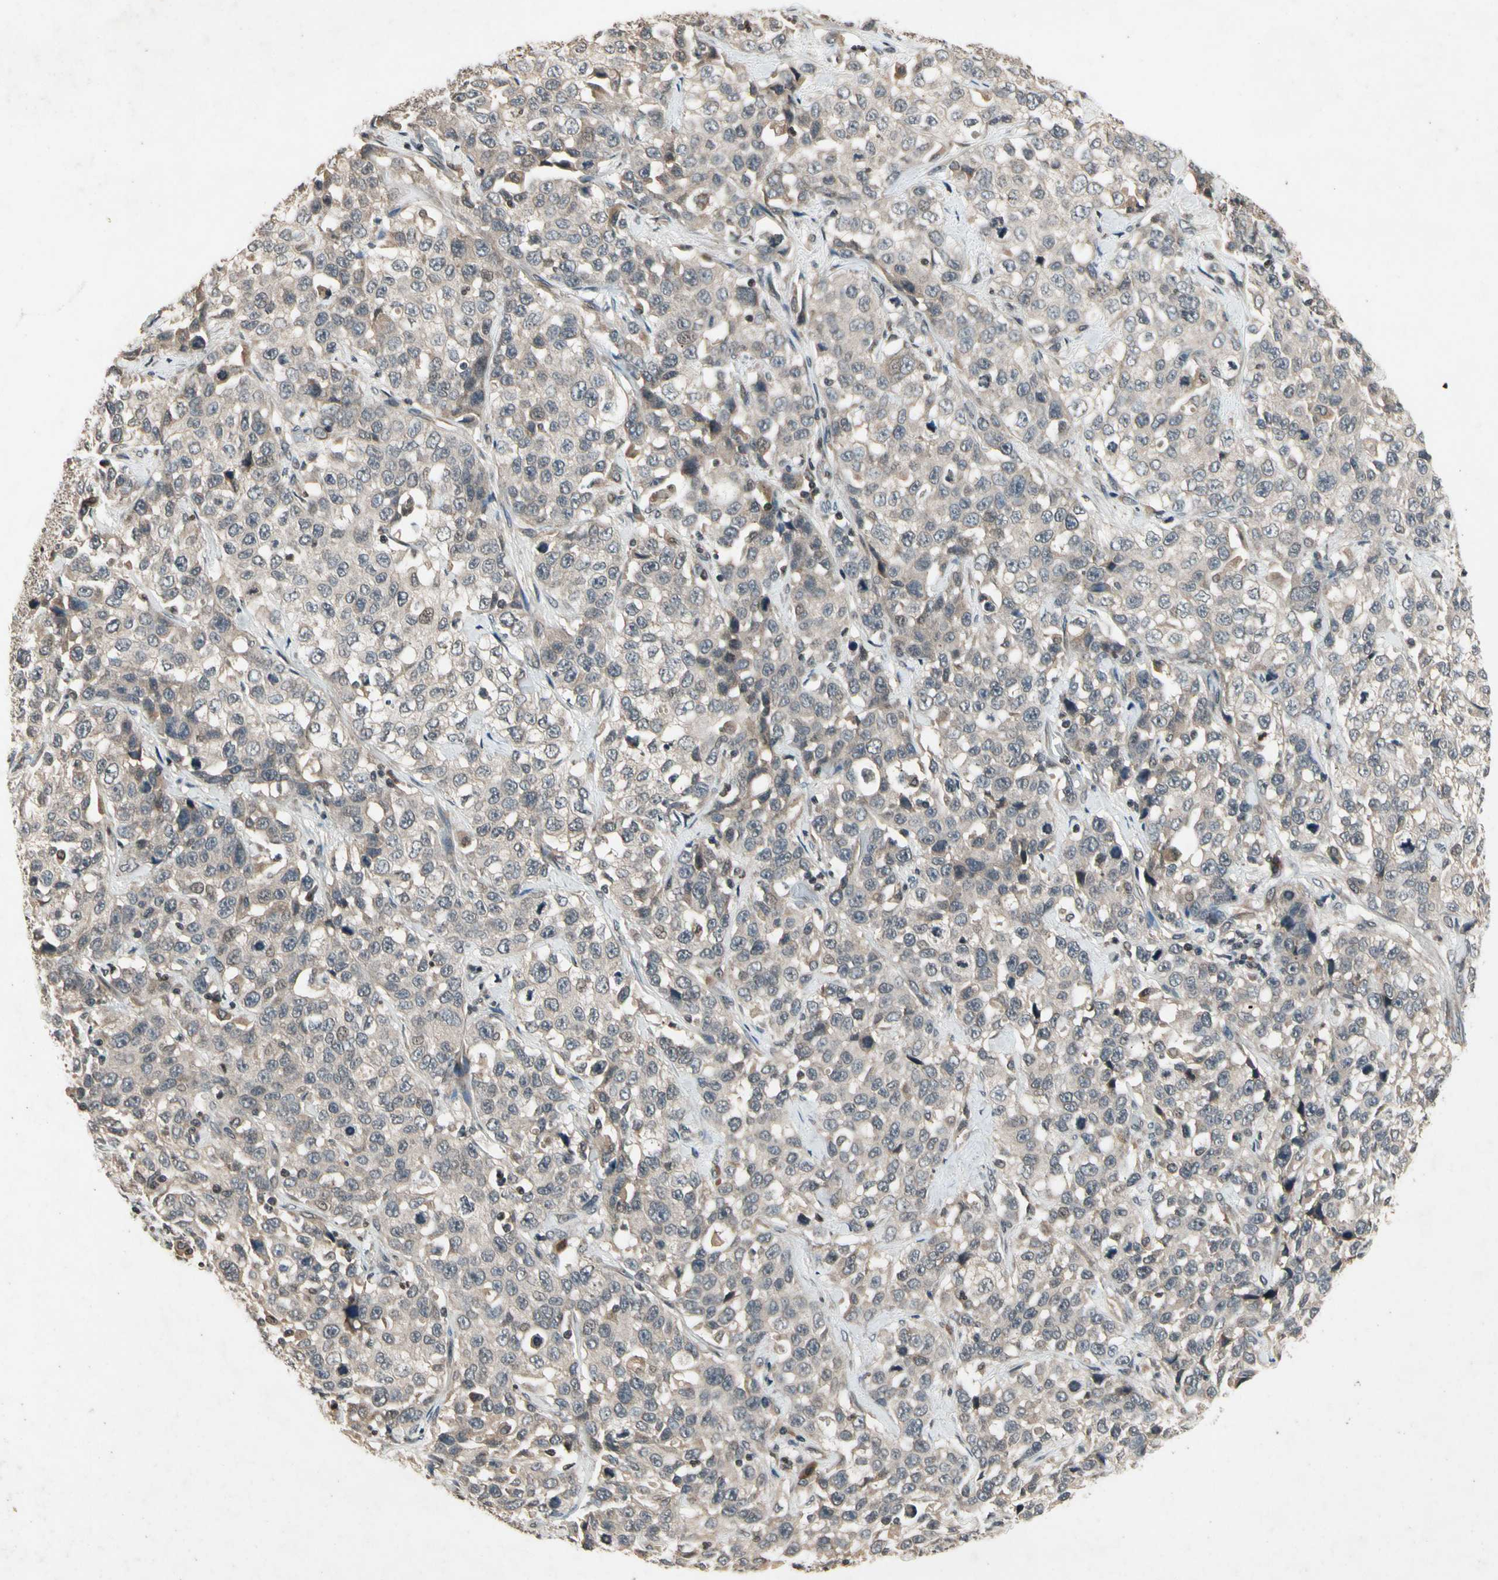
{"staining": {"intensity": "weak", "quantity": "<25%", "location": "cytoplasmic/membranous"}, "tissue": "stomach cancer", "cell_type": "Tumor cells", "image_type": "cancer", "snomed": [{"axis": "morphology", "description": "Normal tissue, NOS"}, {"axis": "morphology", "description": "Adenocarcinoma, NOS"}, {"axis": "topography", "description": "Stomach"}], "caption": "Stomach cancer (adenocarcinoma) was stained to show a protein in brown. There is no significant staining in tumor cells. (Brightfield microscopy of DAB (3,3'-diaminobenzidine) immunohistochemistry (IHC) at high magnification).", "gene": "DPY19L3", "patient": {"sex": "male", "age": 48}}